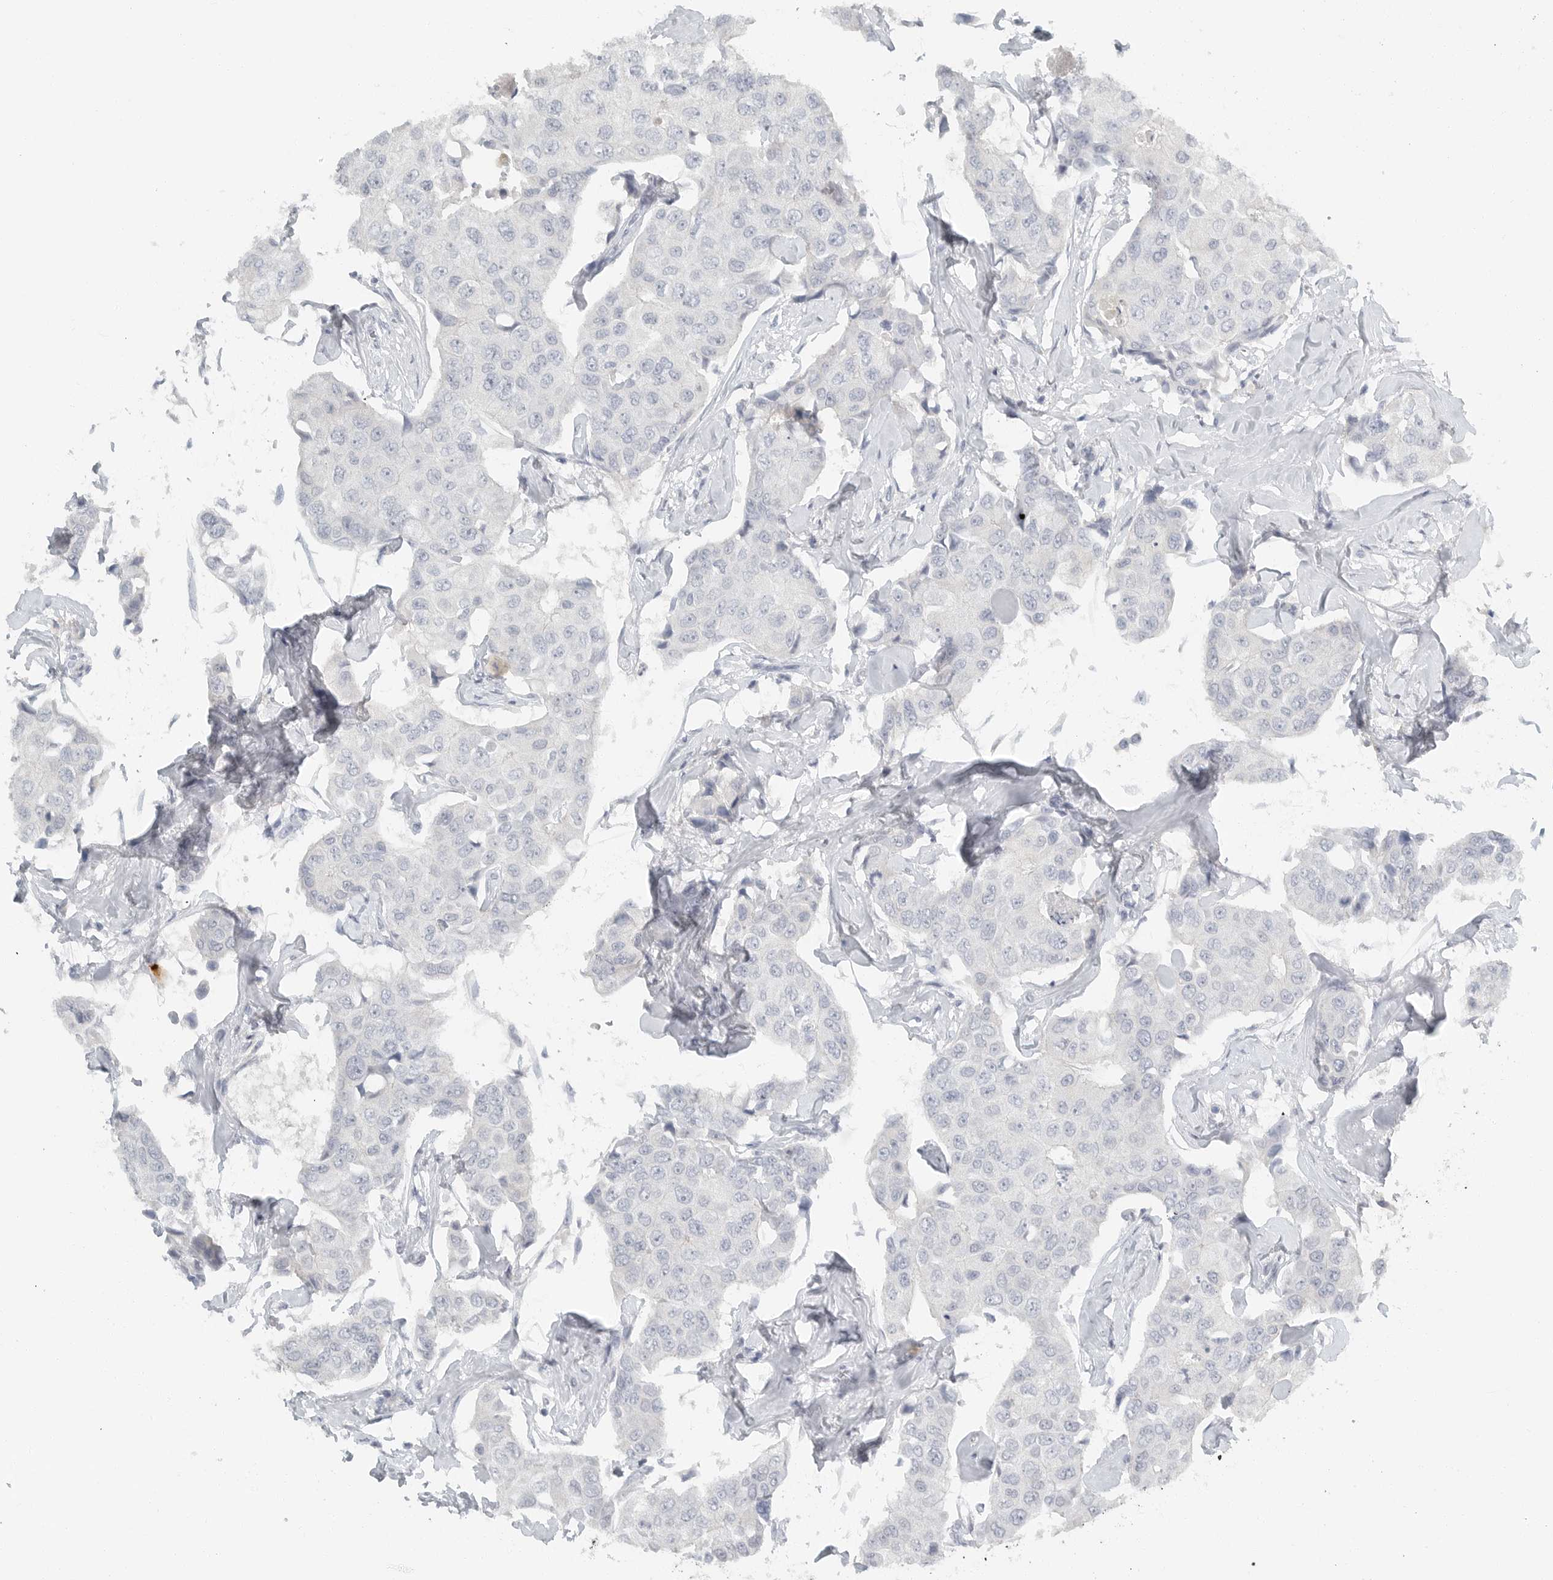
{"staining": {"intensity": "negative", "quantity": "none", "location": "none"}, "tissue": "breast cancer", "cell_type": "Tumor cells", "image_type": "cancer", "snomed": [{"axis": "morphology", "description": "Duct carcinoma"}, {"axis": "topography", "description": "Breast"}], "caption": "Immunohistochemical staining of breast cancer exhibits no significant staining in tumor cells. (Stains: DAB (3,3'-diaminobenzidine) immunohistochemistry with hematoxylin counter stain, Microscopy: brightfield microscopy at high magnification).", "gene": "PAM", "patient": {"sex": "female", "age": 80}}